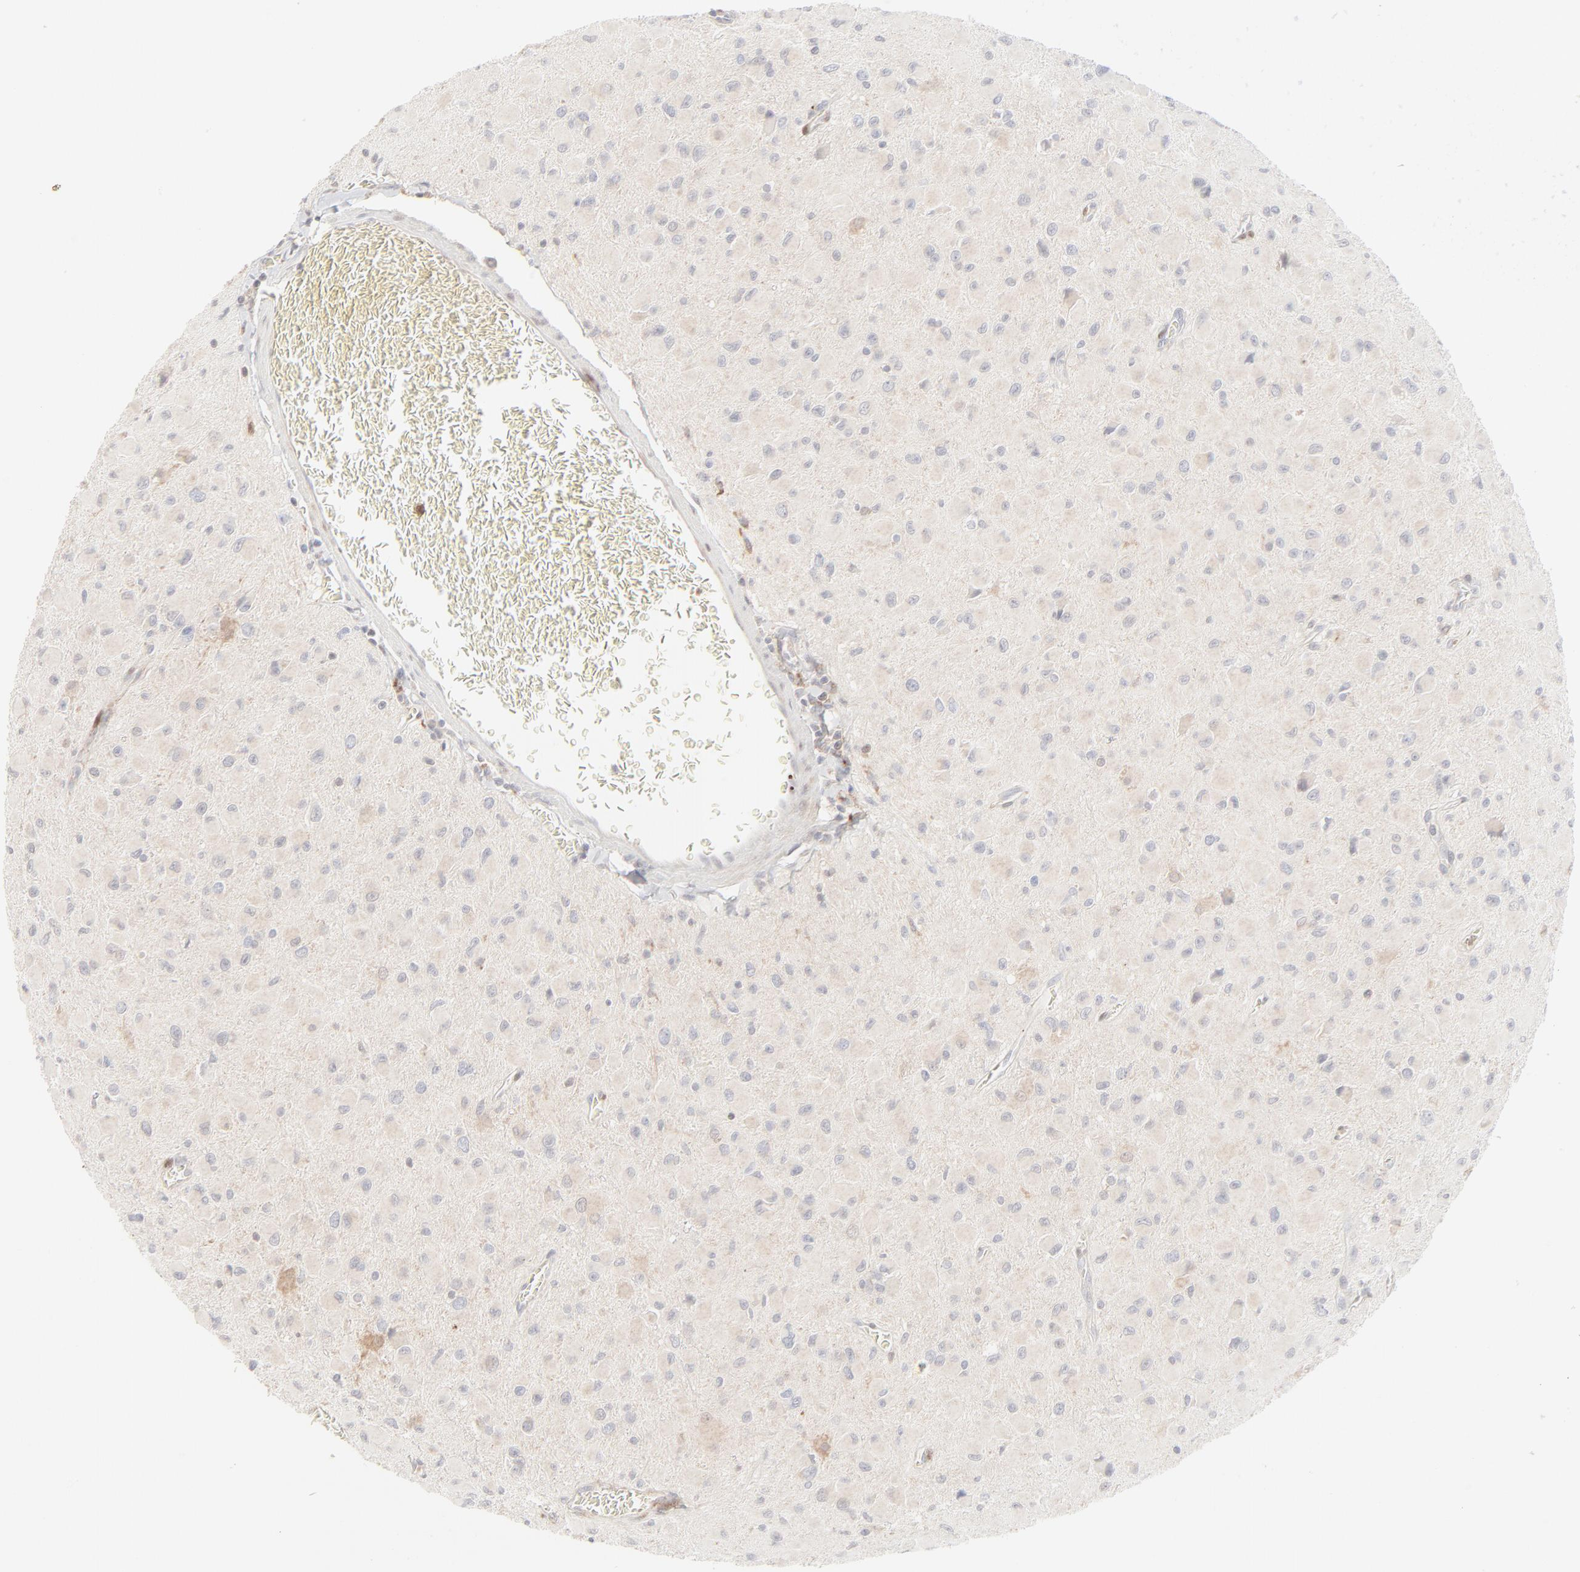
{"staining": {"intensity": "negative", "quantity": "none", "location": "none"}, "tissue": "glioma", "cell_type": "Tumor cells", "image_type": "cancer", "snomed": [{"axis": "morphology", "description": "Glioma, malignant, Low grade"}, {"axis": "topography", "description": "Brain"}], "caption": "This is an IHC micrograph of malignant glioma (low-grade). There is no staining in tumor cells.", "gene": "LGALS2", "patient": {"sex": "male", "age": 42}}